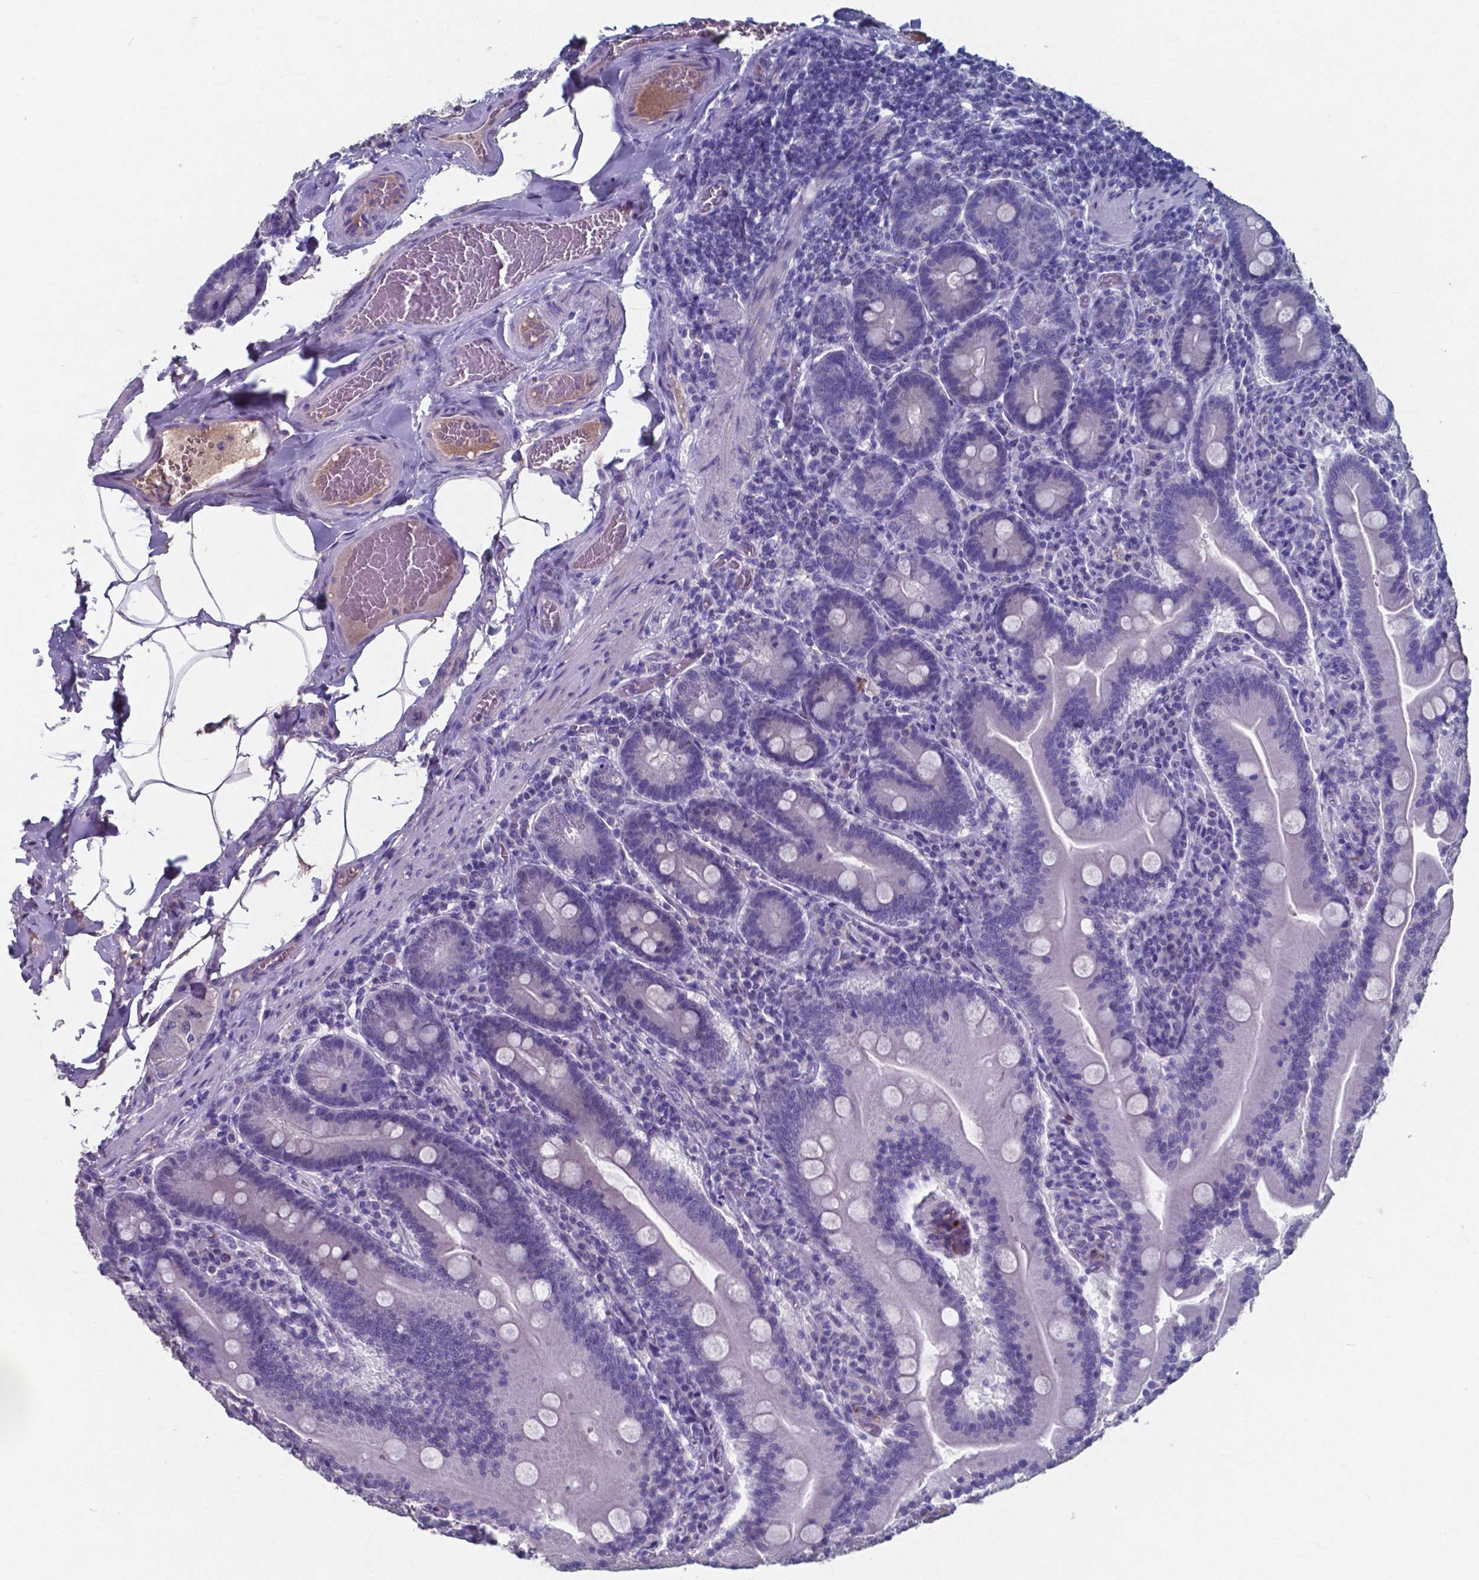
{"staining": {"intensity": "negative", "quantity": "none", "location": "none"}, "tissue": "small intestine", "cell_type": "Glandular cells", "image_type": "normal", "snomed": [{"axis": "morphology", "description": "Normal tissue, NOS"}, {"axis": "topography", "description": "Small intestine"}], "caption": "Glandular cells are negative for brown protein staining in benign small intestine.", "gene": "TTR", "patient": {"sex": "male", "age": 37}}